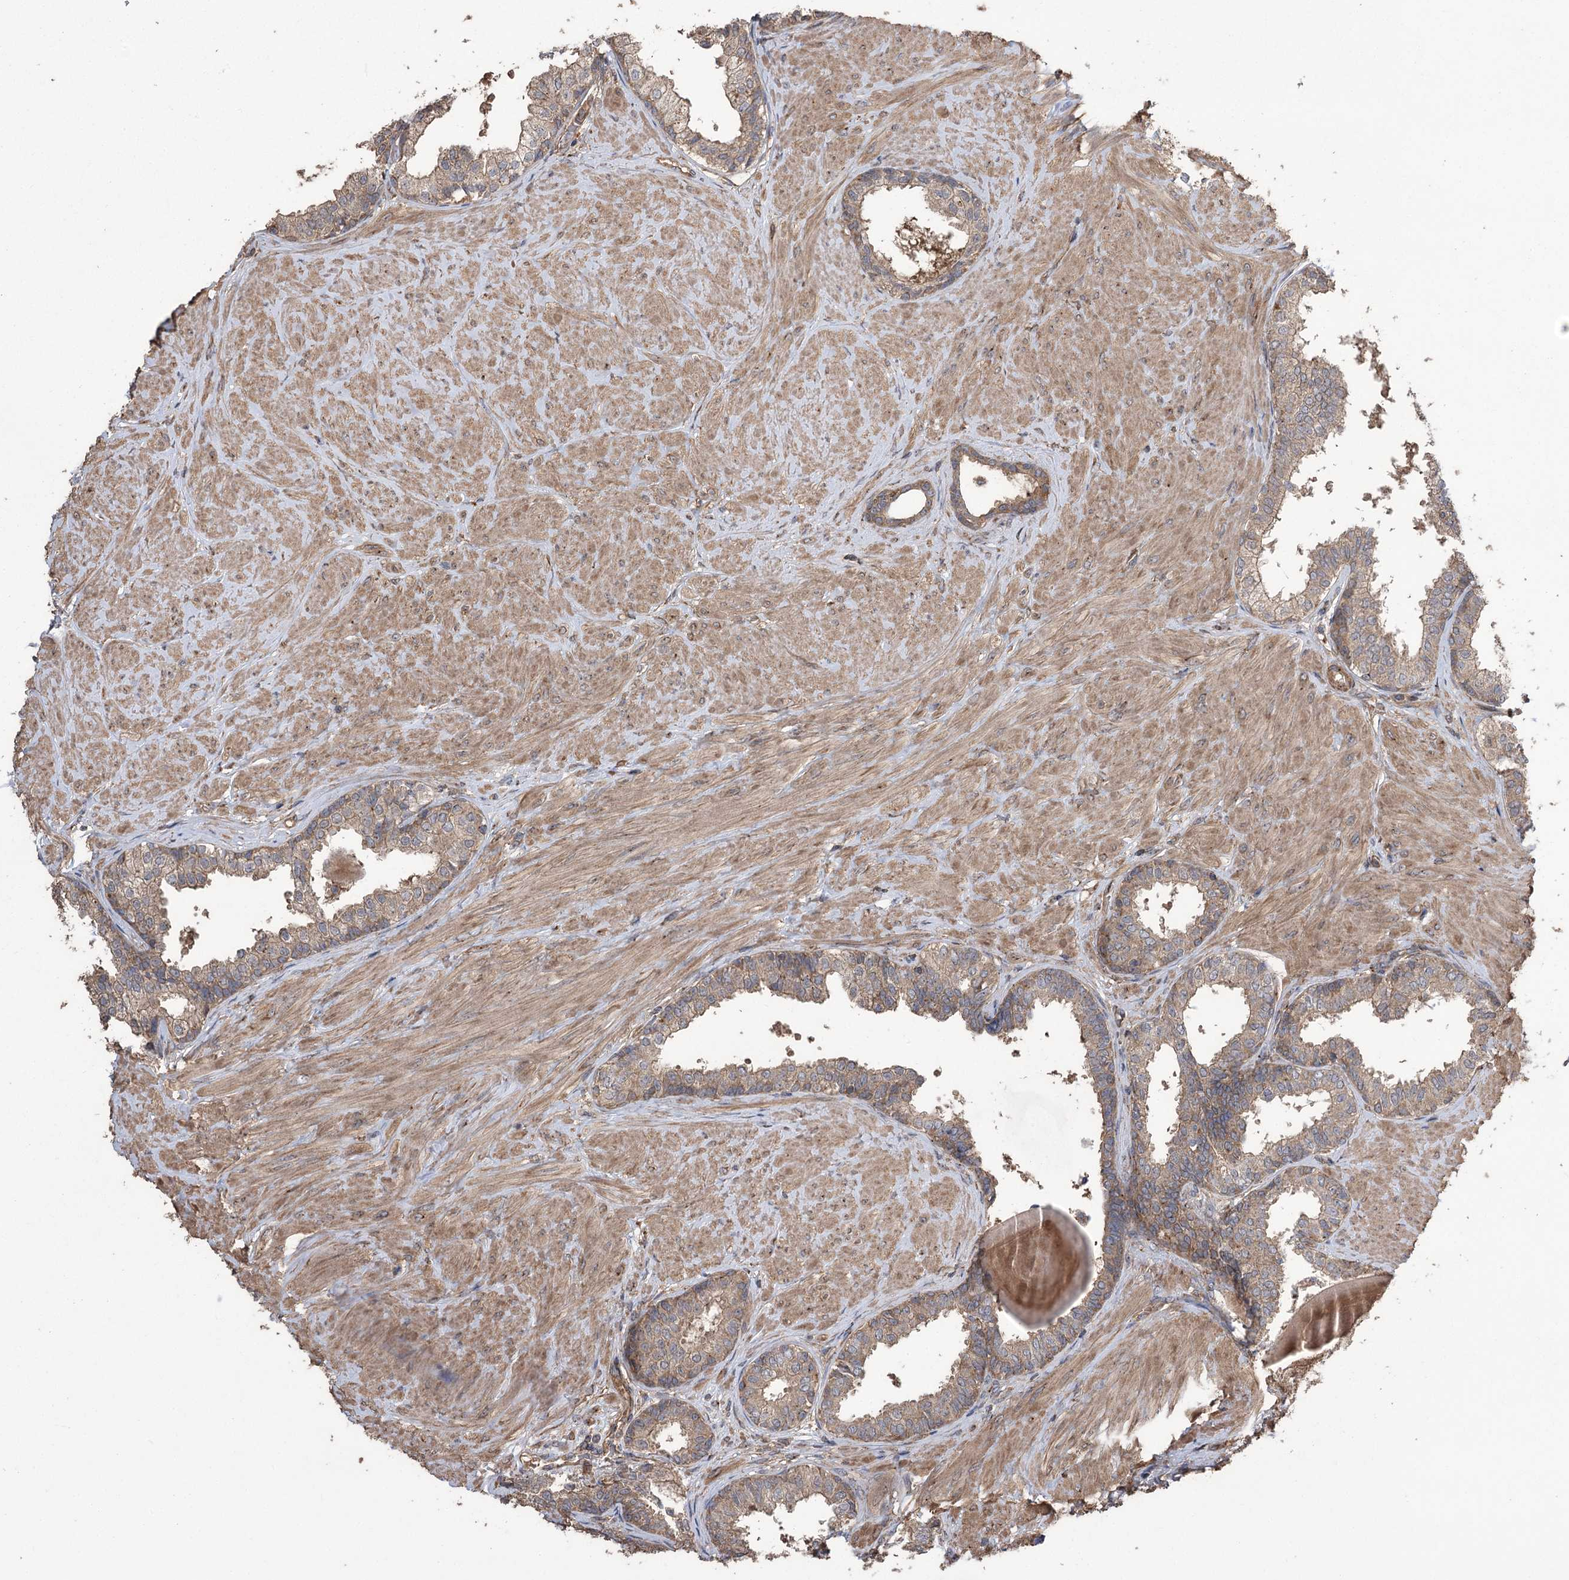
{"staining": {"intensity": "moderate", "quantity": ">75%", "location": "cytoplasmic/membranous"}, "tissue": "prostate", "cell_type": "Glandular cells", "image_type": "normal", "snomed": [{"axis": "morphology", "description": "Normal tissue, NOS"}, {"axis": "topography", "description": "Prostate"}], "caption": "Immunohistochemical staining of normal human prostate demonstrates >75% levels of moderate cytoplasmic/membranous protein staining in about >75% of glandular cells.", "gene": "PRSS53", "patient": {"sex": "male", "age": 48}}